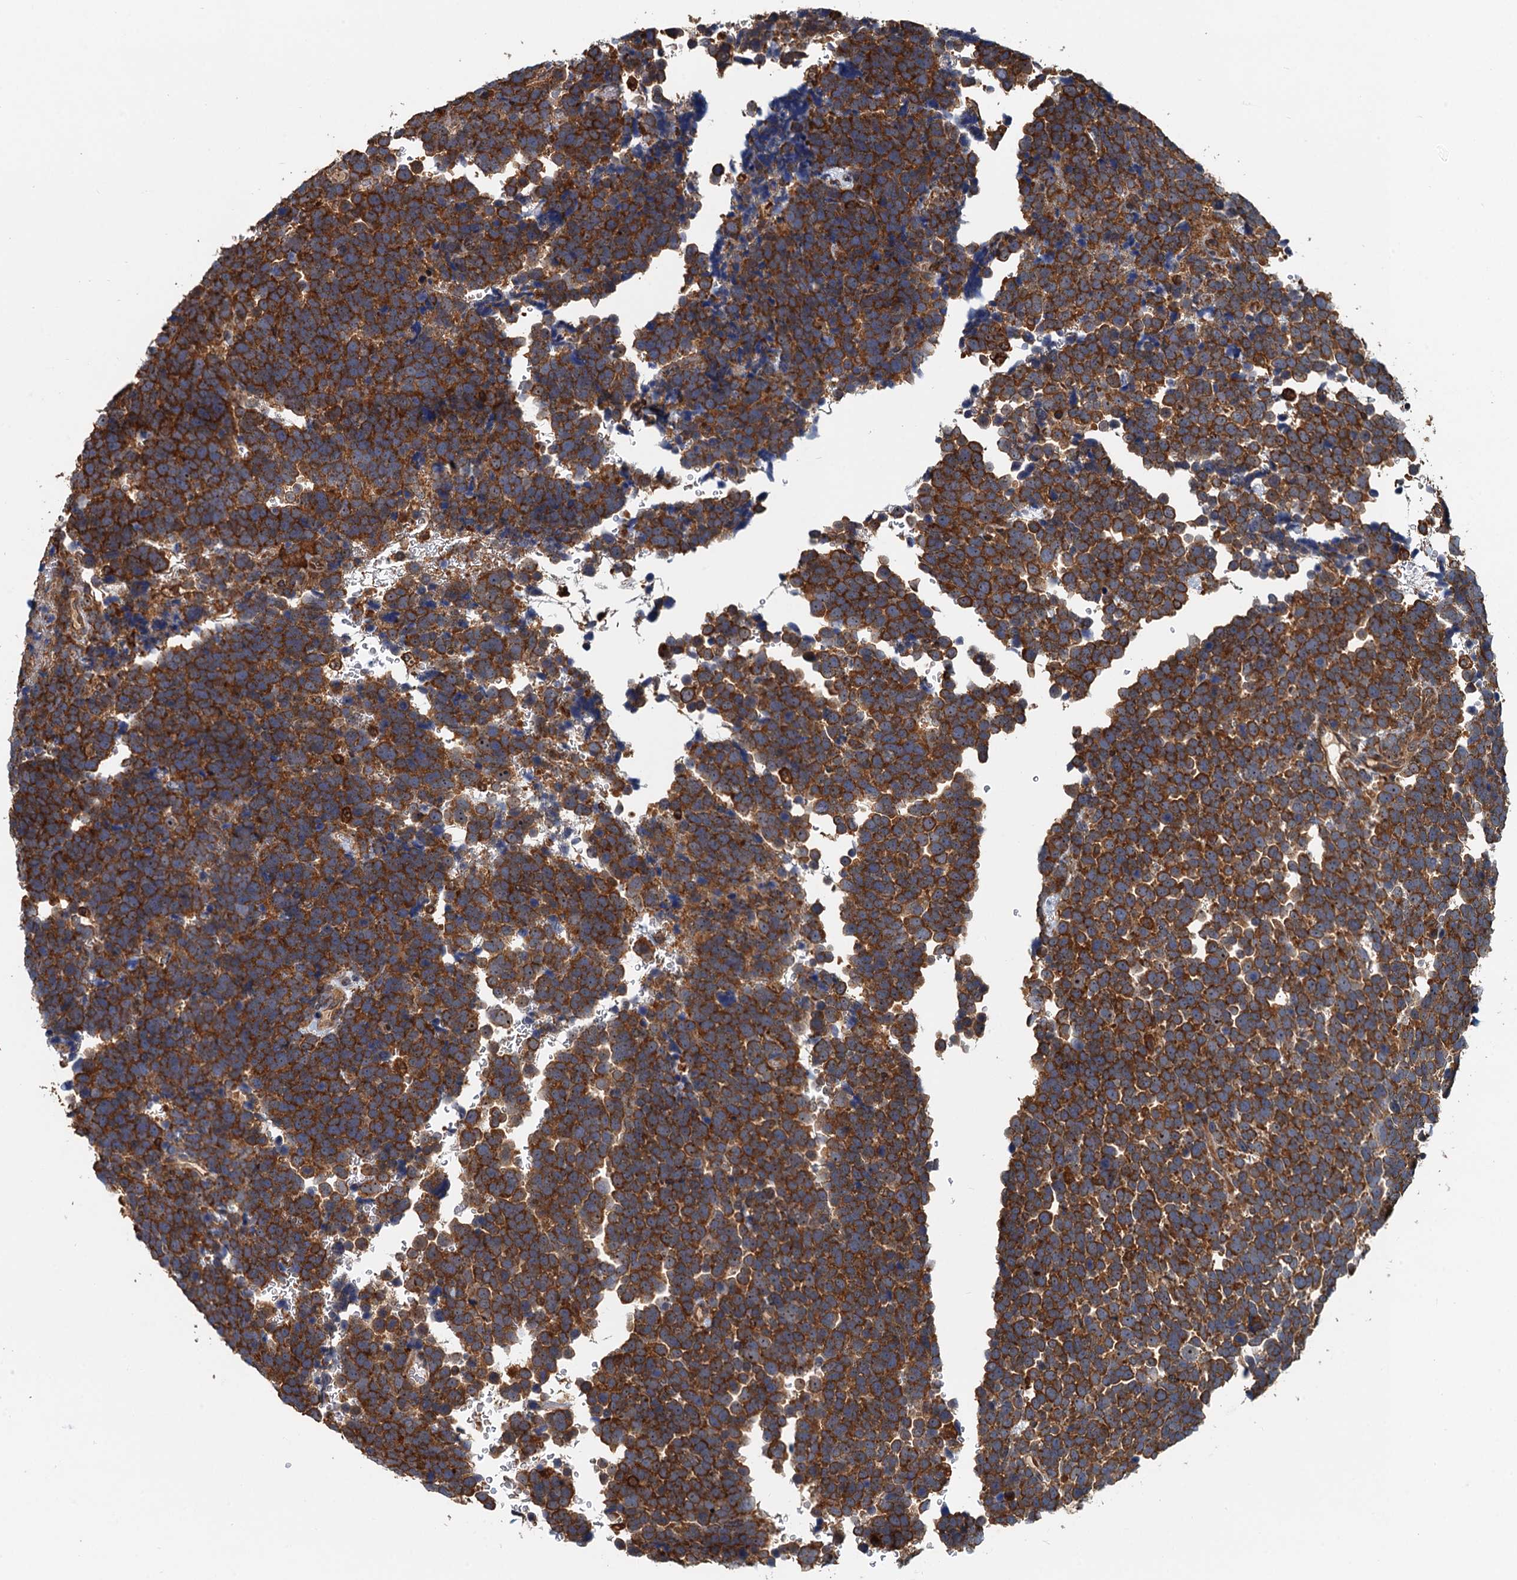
{"staining": {"intensity": "strong", "quantity": ">75%", "location": "cytoplasmic/membranous"}, "tissue": "urothelial cancer", "cell_type": "Tumor cells", "image_type": "cancer", "snomed": [{"axis": "morphology", "description": "Urothelial carcinoma, High grade"}, {"axis": "topography", "description": "Urinary bladder"}], "caption": "IHC (DAB) staining of high-grade urothelial carcinoma exhibits strong cytoplasmic/membranous protein expression in about >75% of tumor cells.", "gene": "USP6NL", "patient": {"sex": "female", "age": 82}}